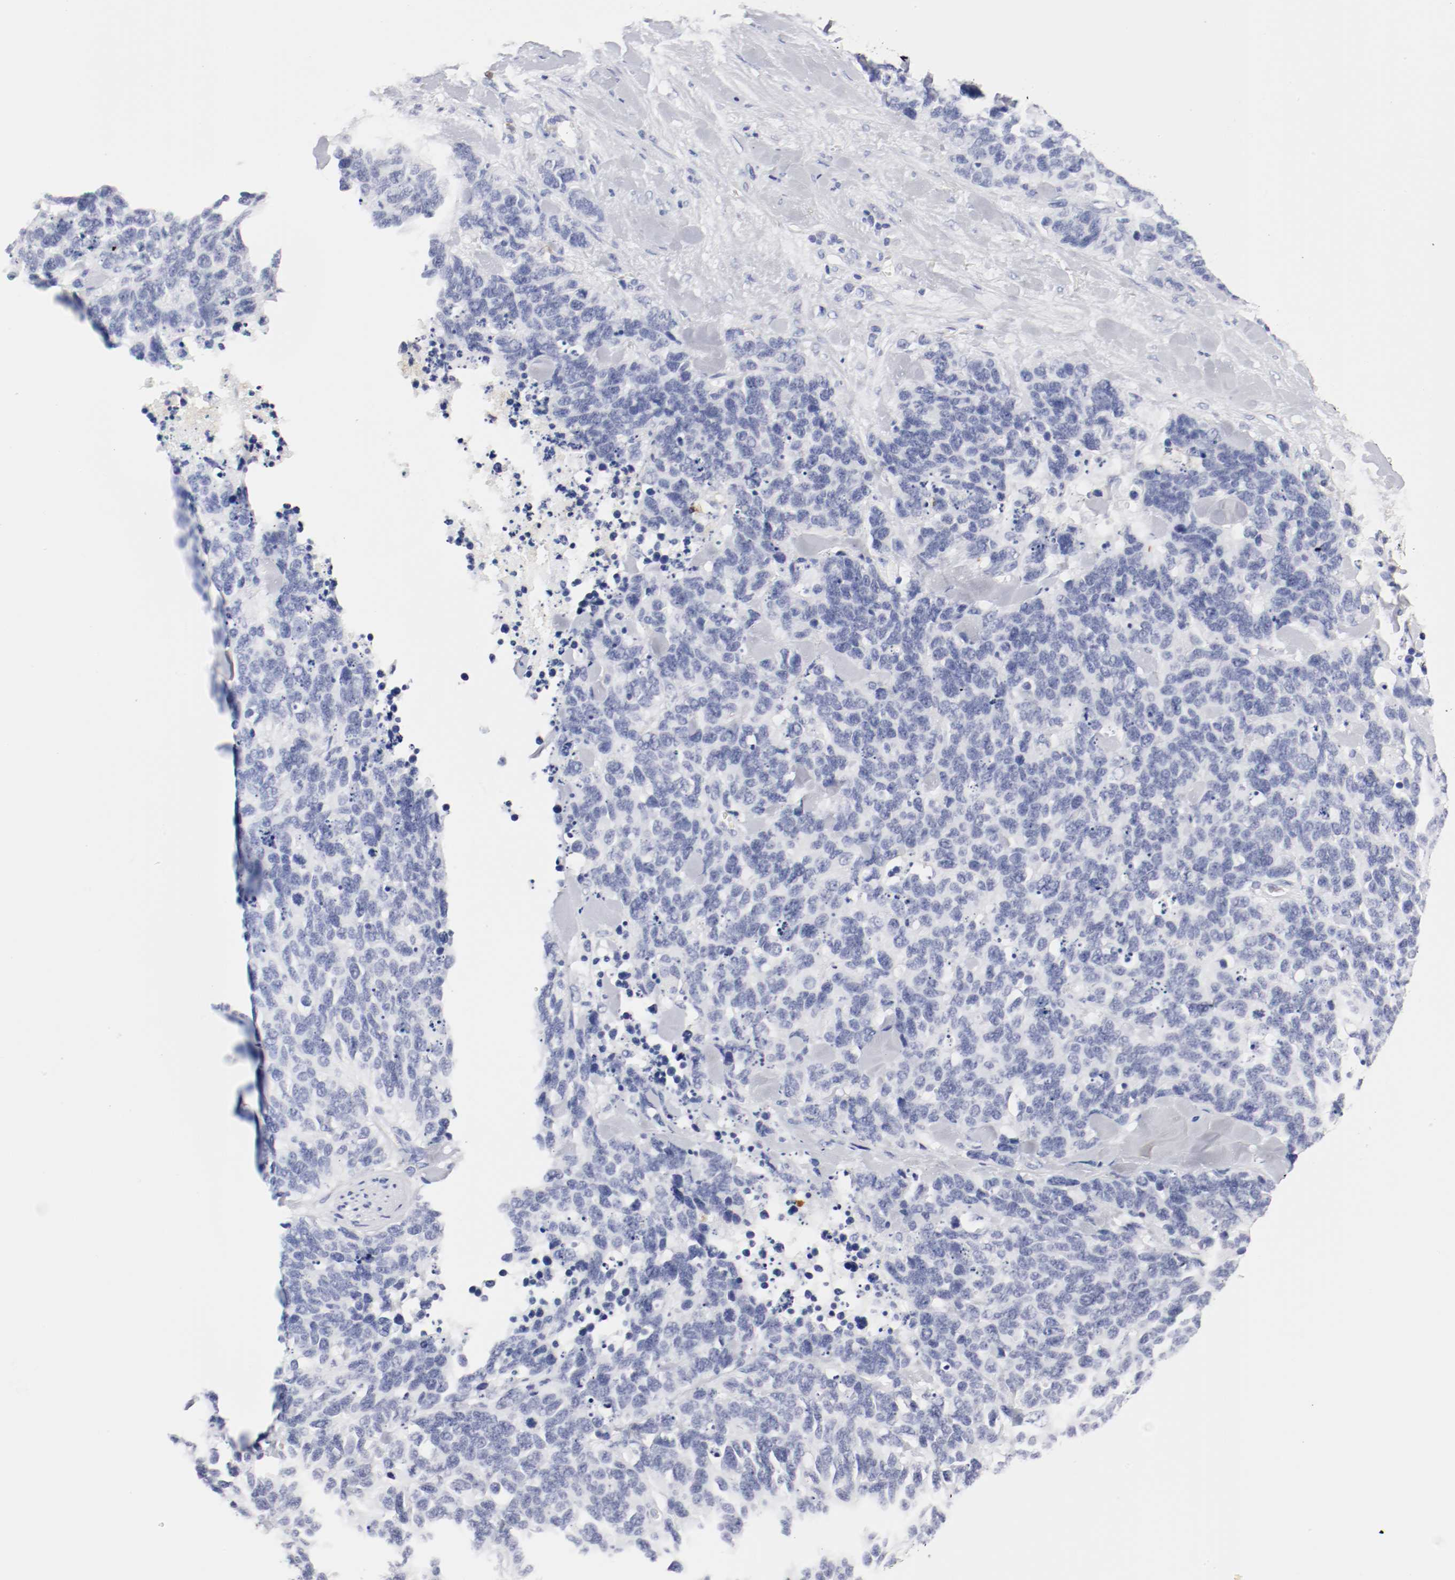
{"staining": {"intensity": "negative", "quantity": "none", "location": "none"}, "tissue": "lung cancer", "cell_type": "Tumor cells", "image_type": "cancer", "snomed": [{"axis": "morphology", "description": "Neoplasm, malignant, NOS"}, {"axis": "topography", "description": "Lung"}], "caption": "Tumor cells are negative for brown protein staining in lung cancer.", "gene": "ITGAX", "patient": {"sex": "female", "age": 58}}